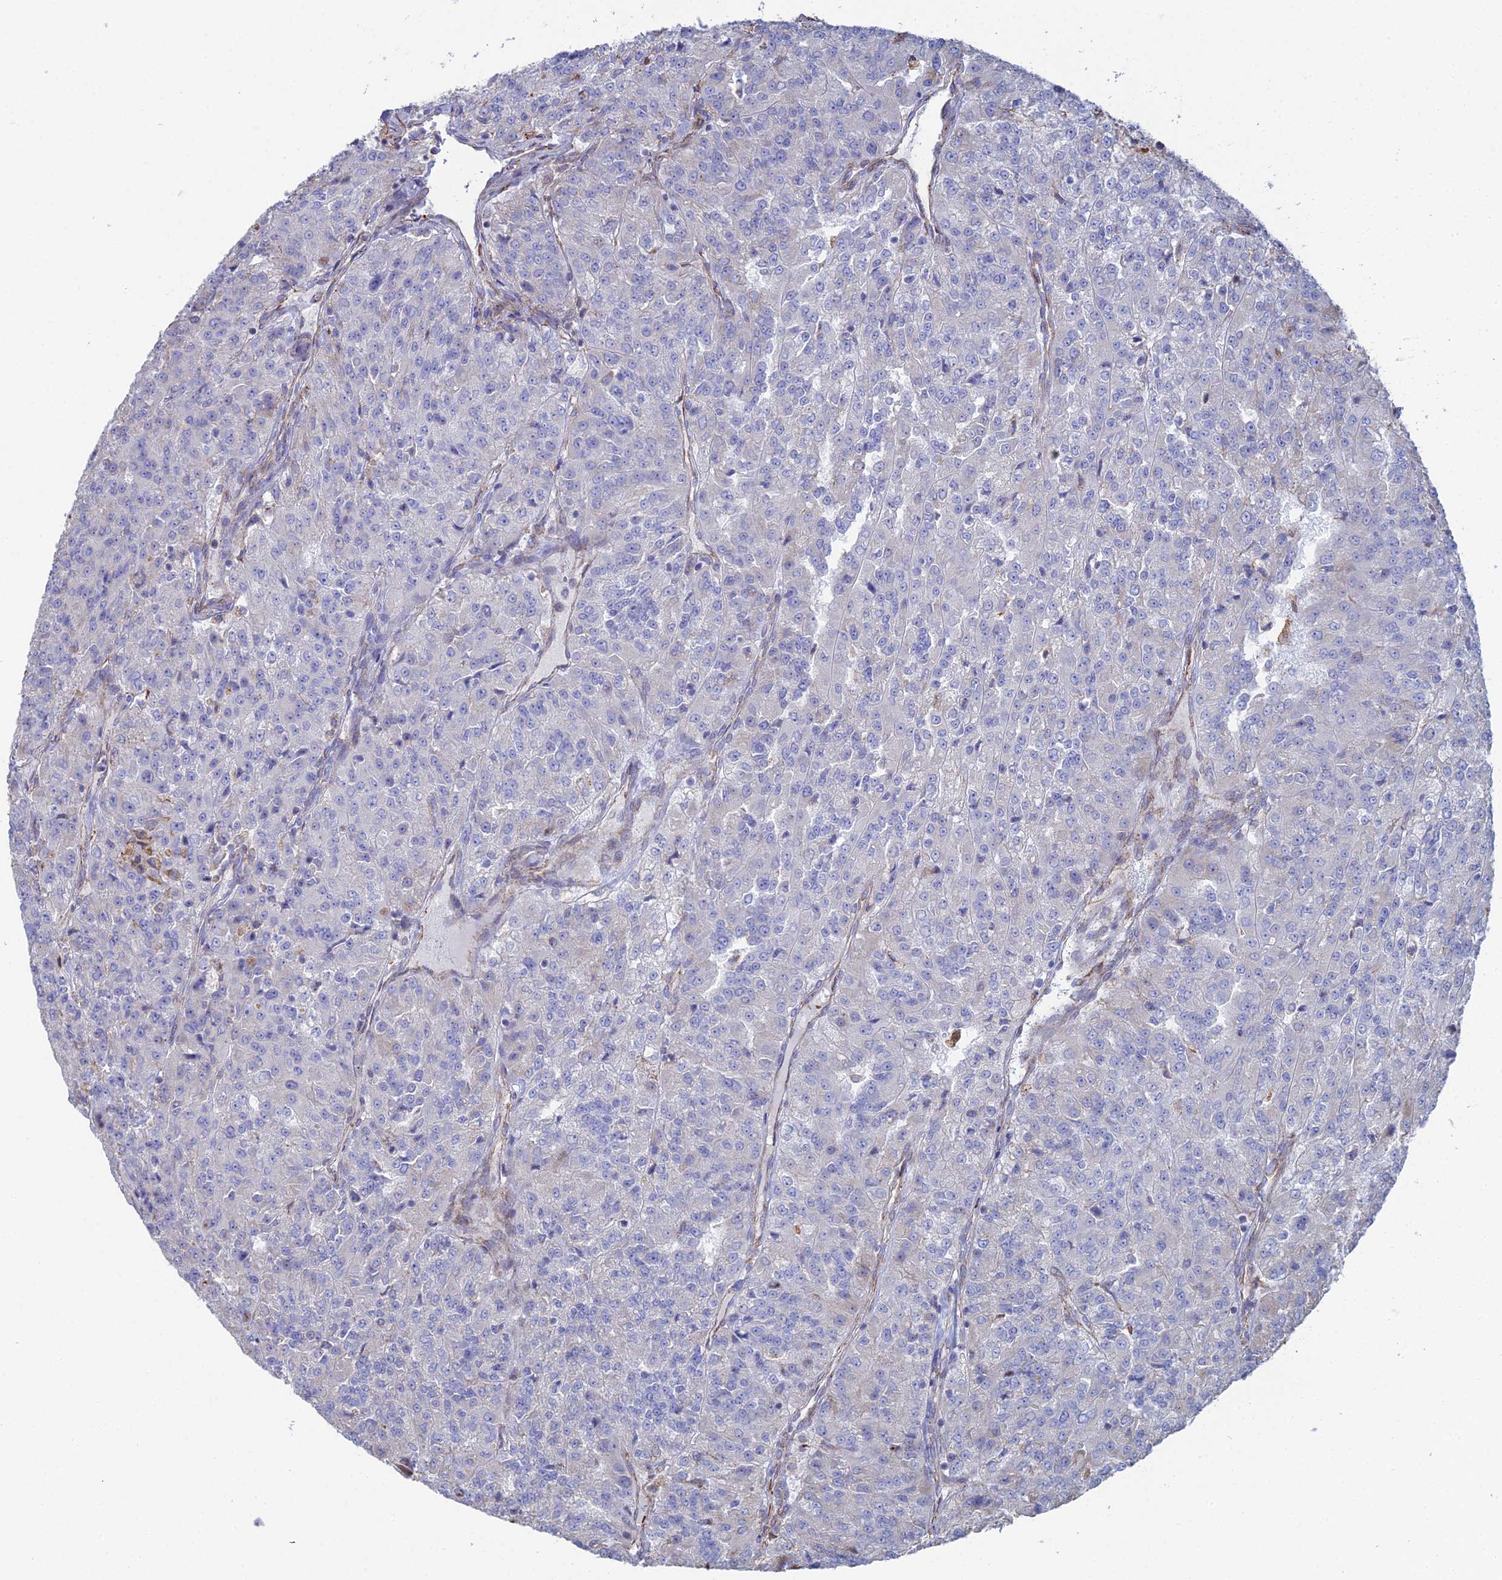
{"staining": {"intensity": "negative", "quantity": "none", "location": "none"}, "tissue": "renal cancer", "cell_type": "Tumor cells", "image_type": "cancer", "snomed": [{"axis": "morphology", "description": "Adenocarcinoma, NOS"}, {"axis": "topography", "description": "Kidney"}], "caption": "Protein analysis of renal cancer displays no significant positivity in tumor cells.", "gene": "CLVS2", "patient": {"sex": "female", "age": 63}}